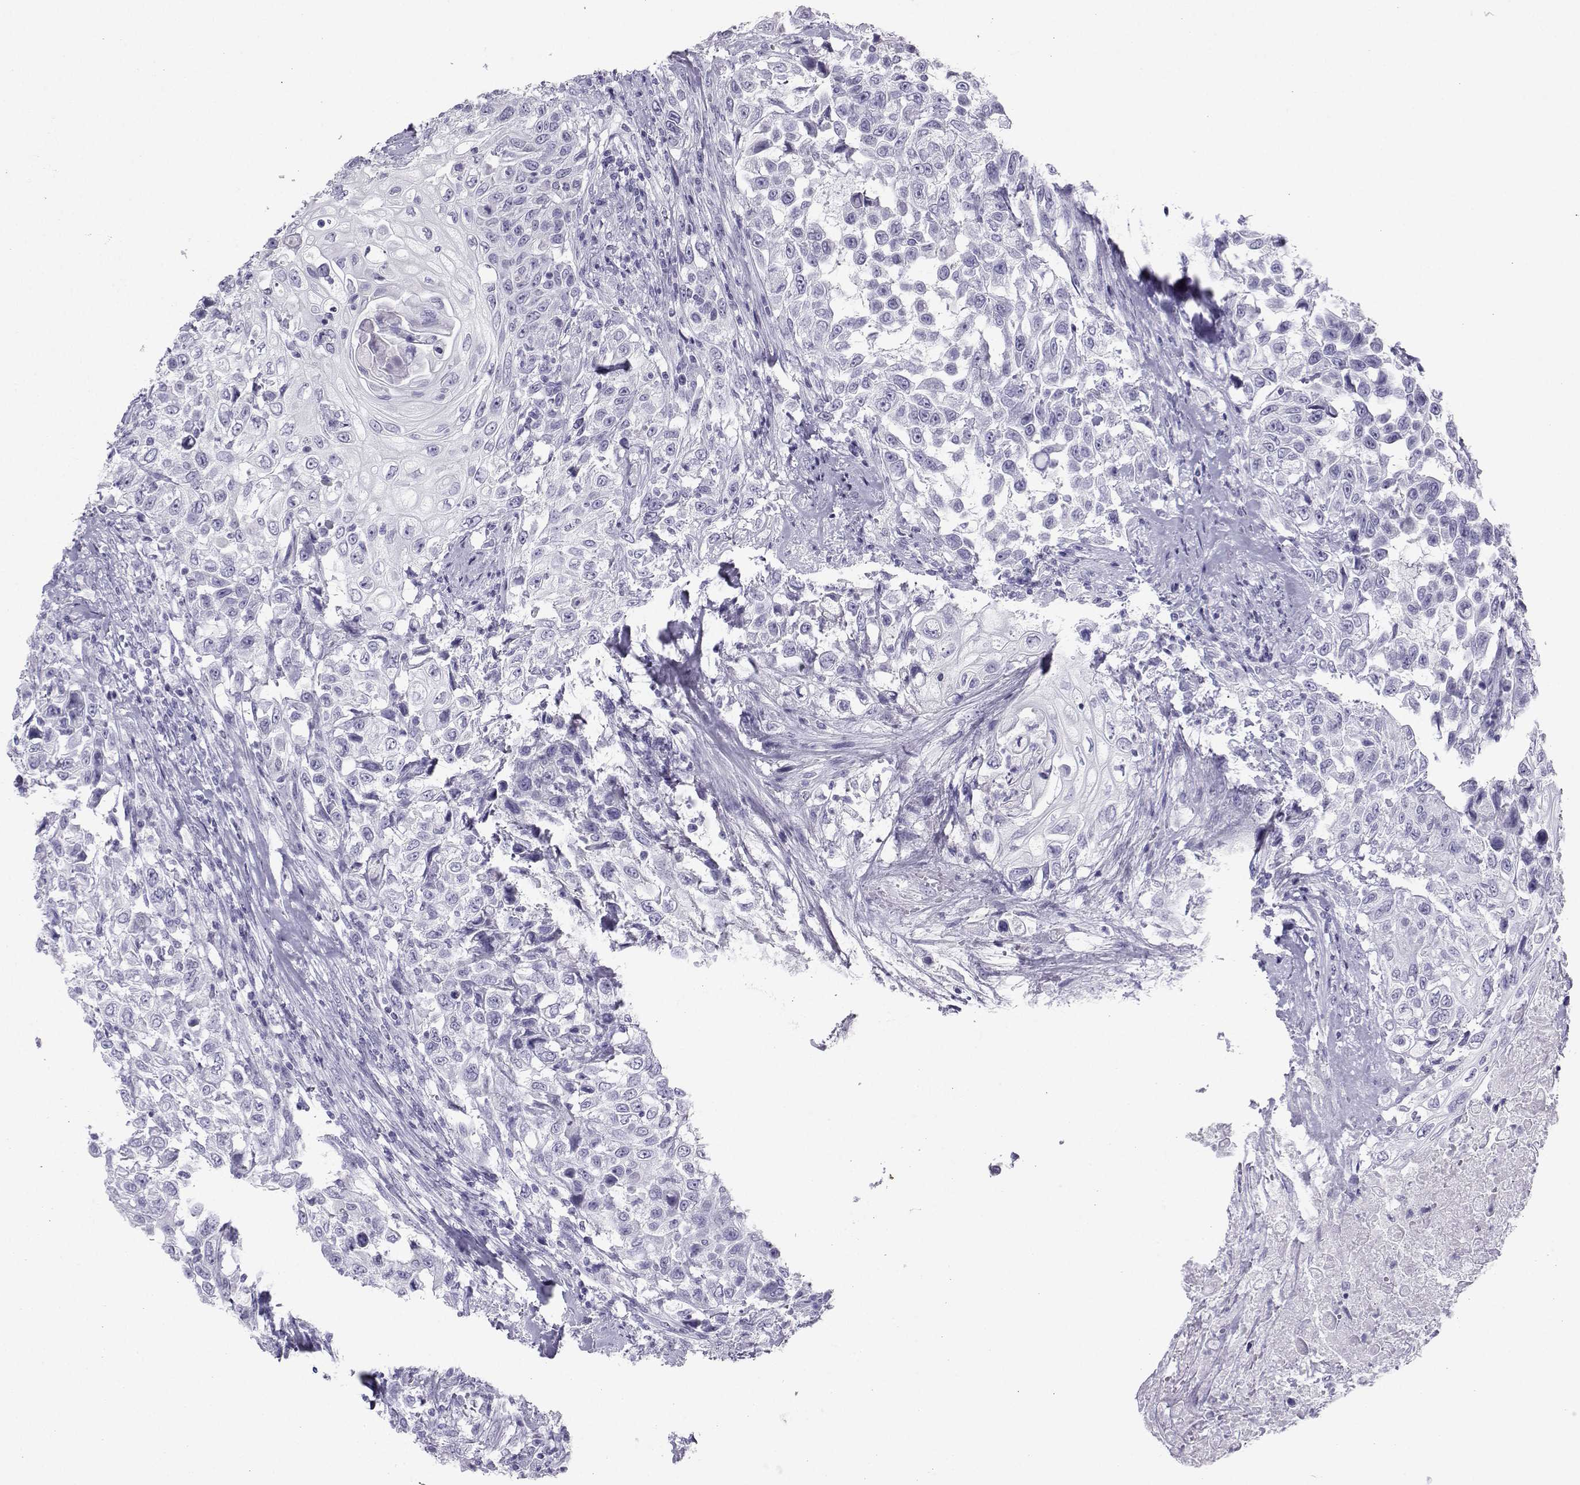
{"staining": {"intensity": "negative", "quantity": "none", "location": "none"}, "tissue": "urothelial cancer", "cell_type": "Tumor cells", "image_type": "cancer", "snomed": [{"axis": "morphology", "description": "Urothelial carcinoma, High grade"}, {"axis": "topography", "description": "Urinary bladder"}], "caption": "Tumor cells are negative for brown protein staining in high-grade urothelial carcinoma.", "gene": "SST", "patient": {"sex": "female", "age": 56}}